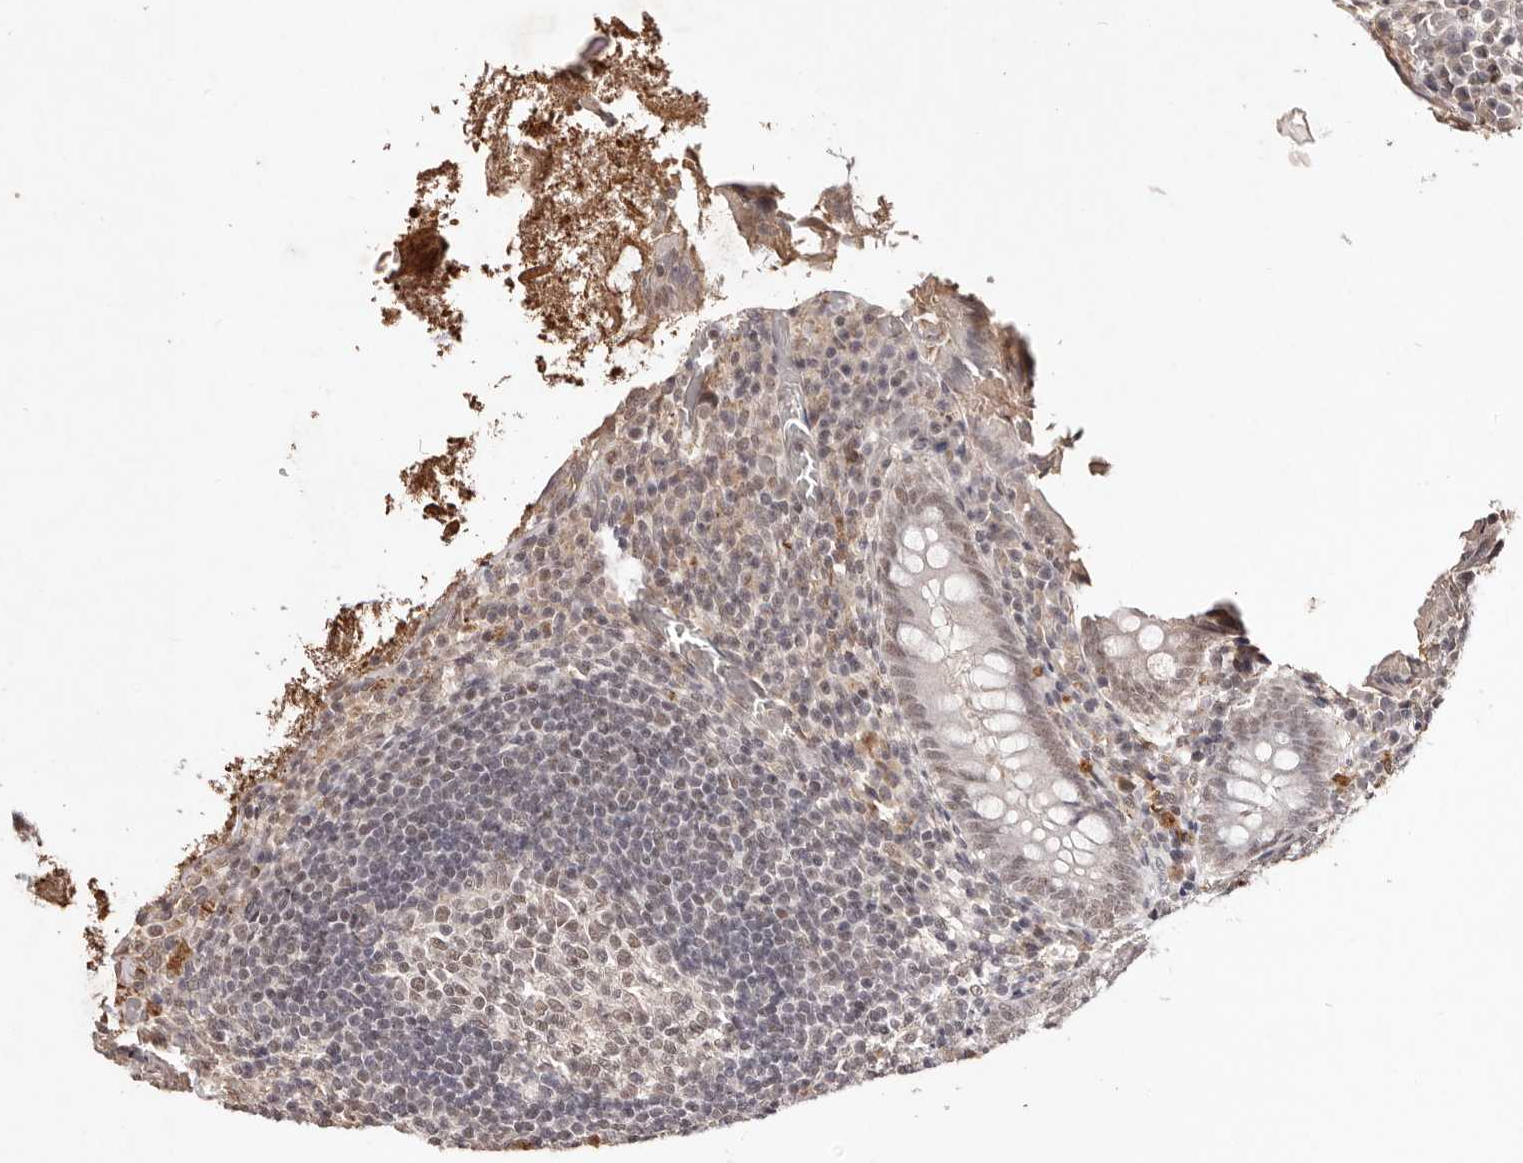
{"staining": {"intensity": "weak", "quantity": "25%-75%", "location": "nuclear"}, "tissue": "appendix", "cell_type": "Glandular cells", "image_type": "normal", "snomed": [{"axis": "morphology", "description": "Normal tissue, NOS"}, {"axis": "topography", "description": "Appendix"}], "caption": "Immunohistochemical staining of benign human appendix exhibits low levels of weak nuclear staining in approximately 25%-75% of glandular cells.", "gene": "BICRAL", "patient": {"sex": "female", "age": 17}}